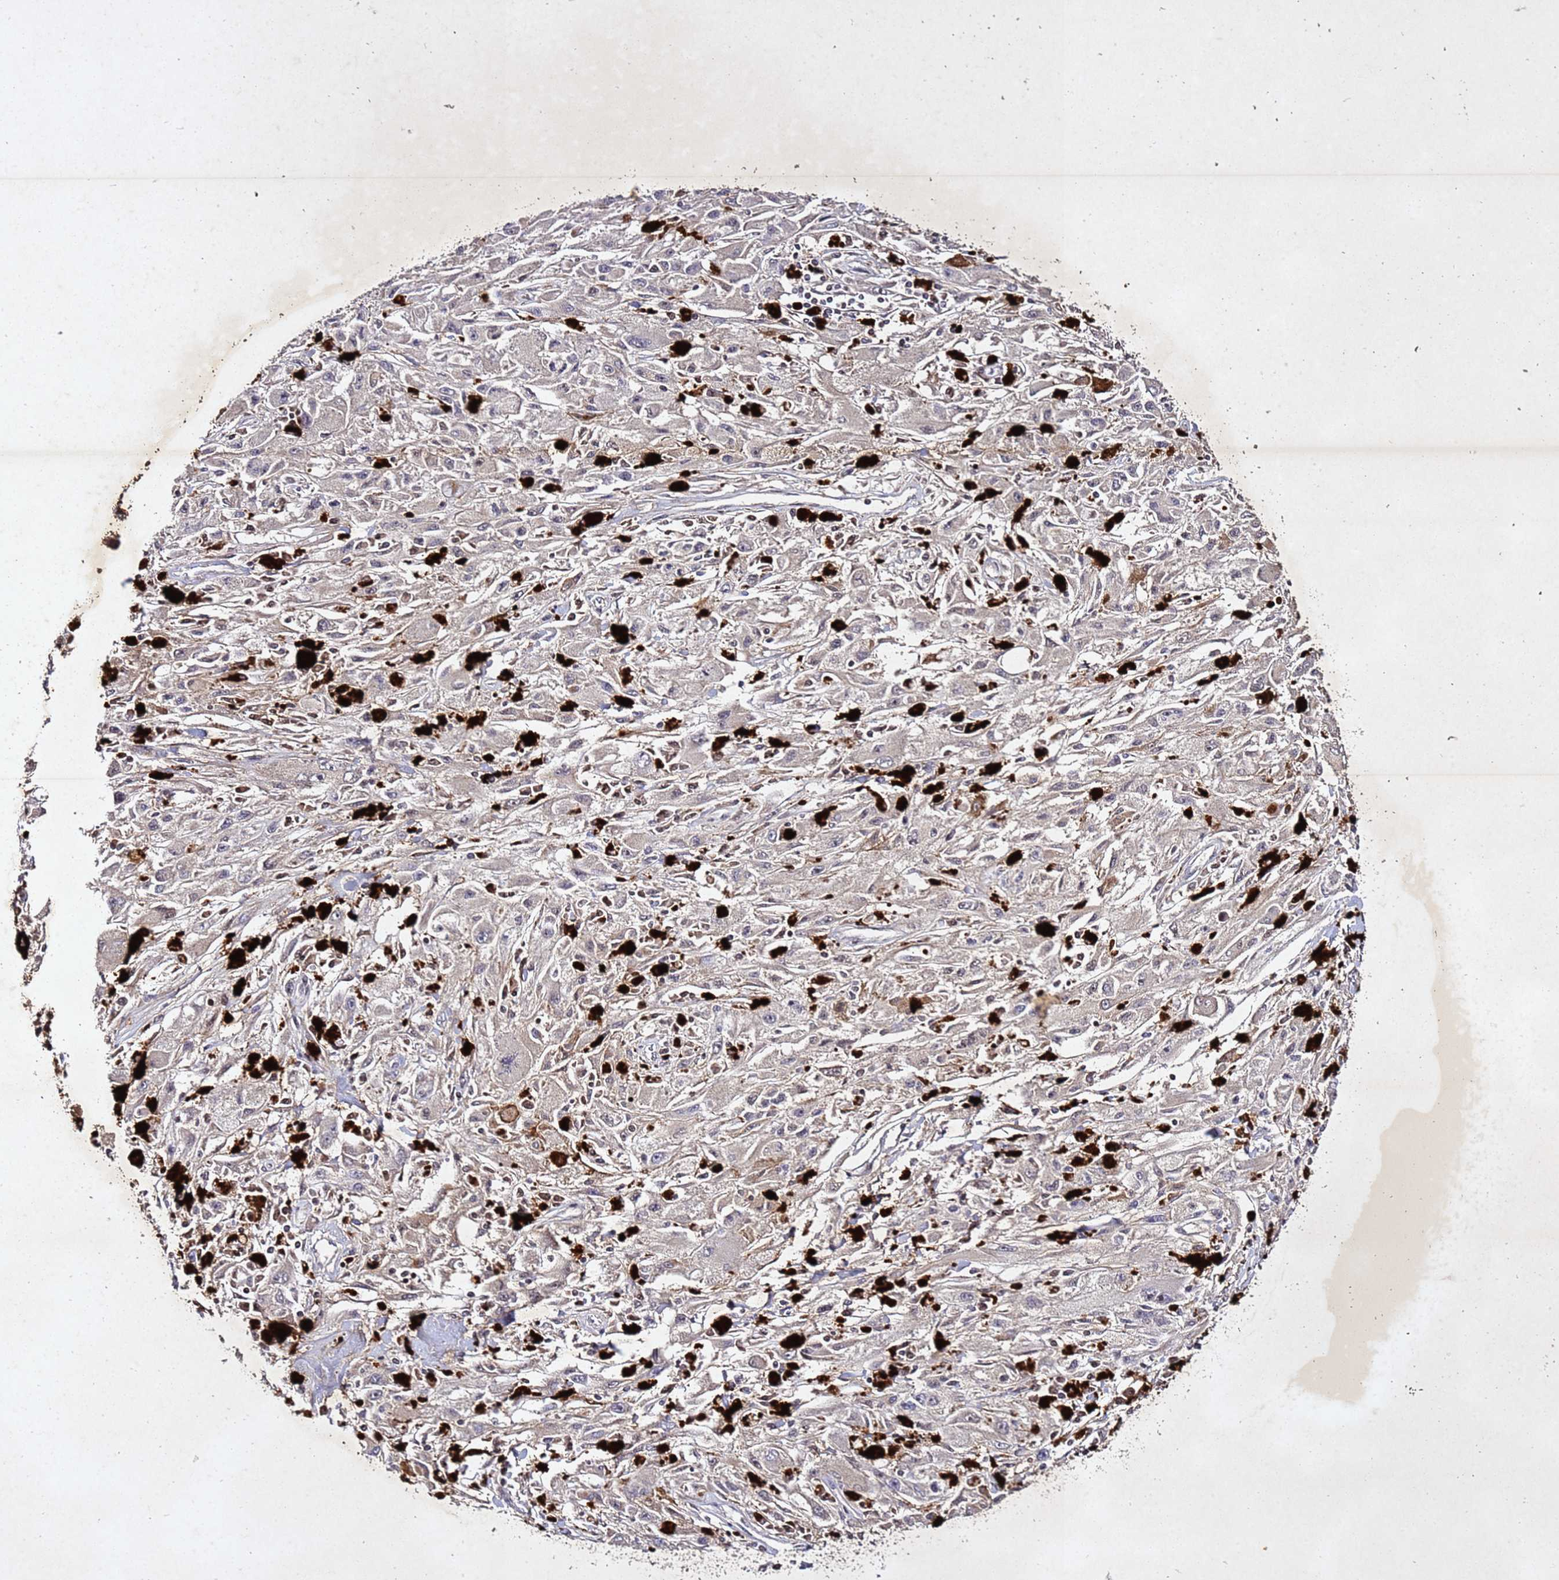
{"staining": {"intensity": "negative", "quantity": "none", "location": "none"}, "tissue": "melanoma", "cell_type": "Tumor cells", "image_type": "cancer", "snomed": [{"axis": "morphology", "description": "Malignant melanoma, Metastatic site"}, {"axis": "topography", "description": "Skin"}], "caption": "Human melanoma stained for a protein using IHC demonstrates no expression in tumor cells.", "gene": "SV2B", "patient": {"sex": "male", "age": 53}}